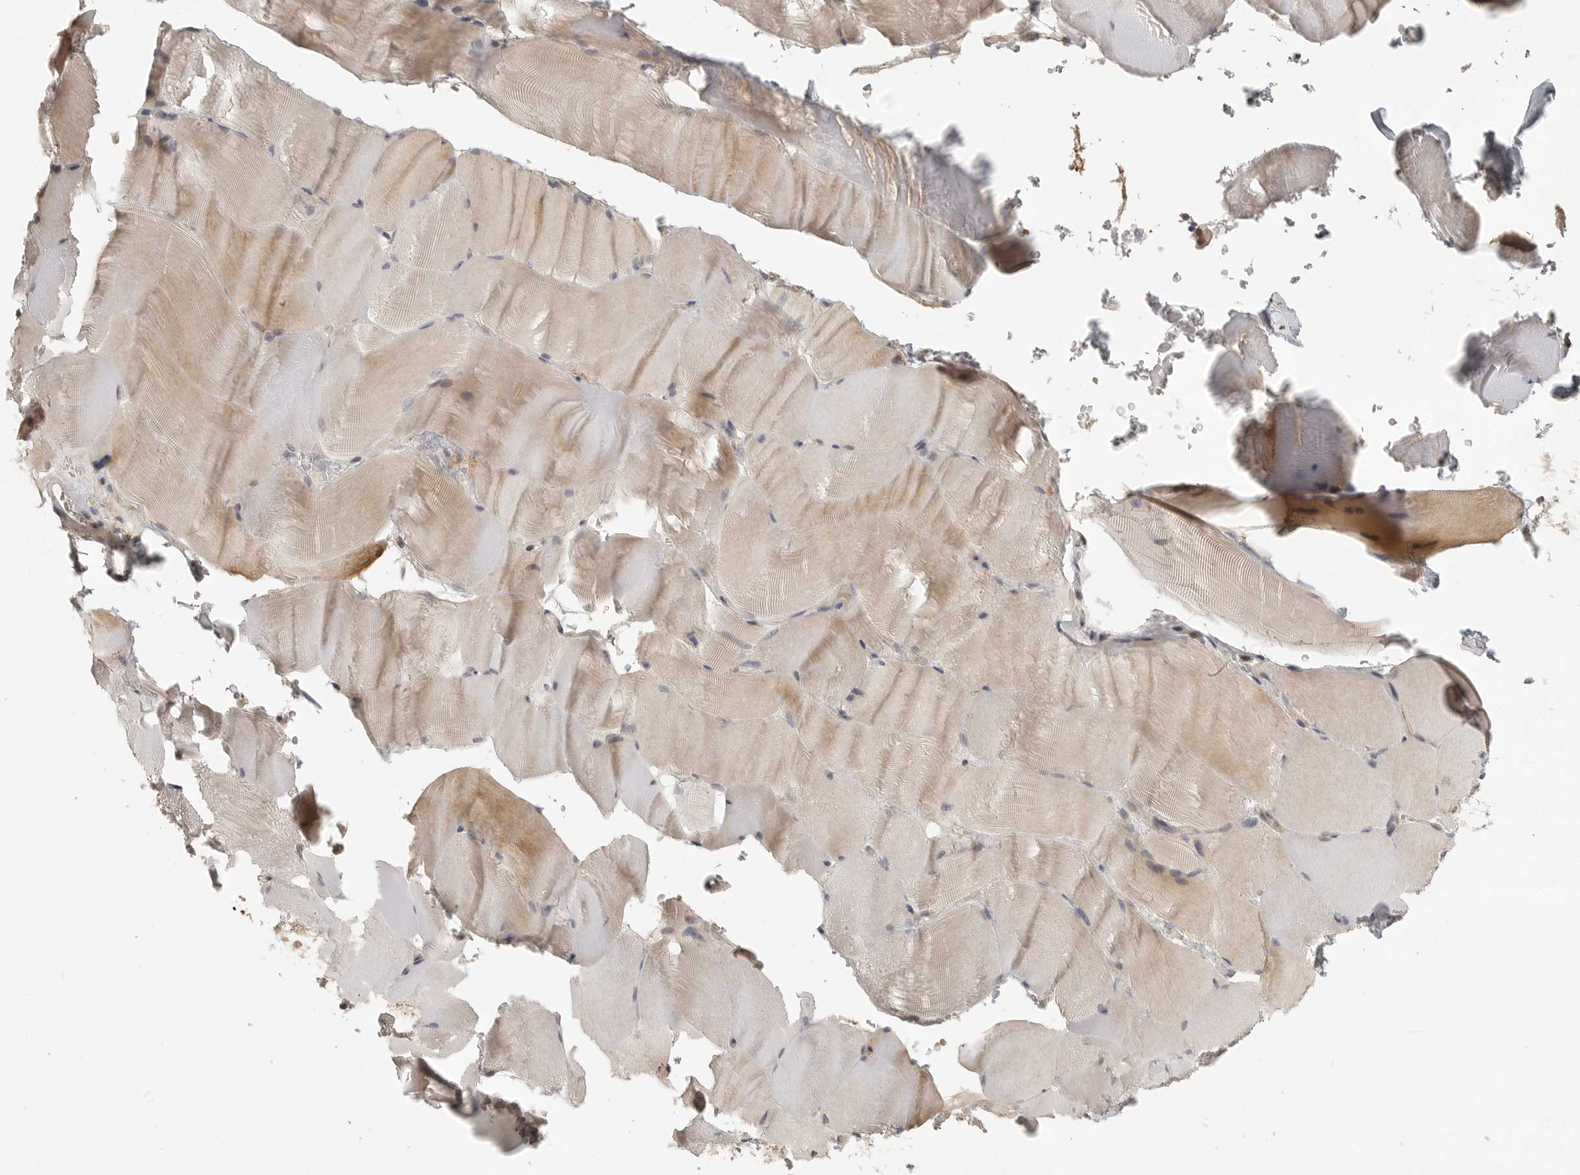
{"staining": {"intensity": "weak", "quantity": "25%-75%", "location": "cytoplasmic/membranous"}, "tissue": "skeletal muscle", "cell_type": "Myocytes", "image_type": "normal", "snomed": [{"axis": "morphology", "description": "Normal tissue, NOS"}, {"axis": "topography", "description": "Skeletal muscle"}, {"axis": "topography", "description": "Parathyroid gland"}], "caption": "A micrograph showing weak cytoplasmic/membranous positivity in about 25%-75% of myocytes in normal skeletal muscle, as visualized by brown immunohistochemical staining.", "gene": "UROD", "patient": {"sex": "female", "age": 37}}